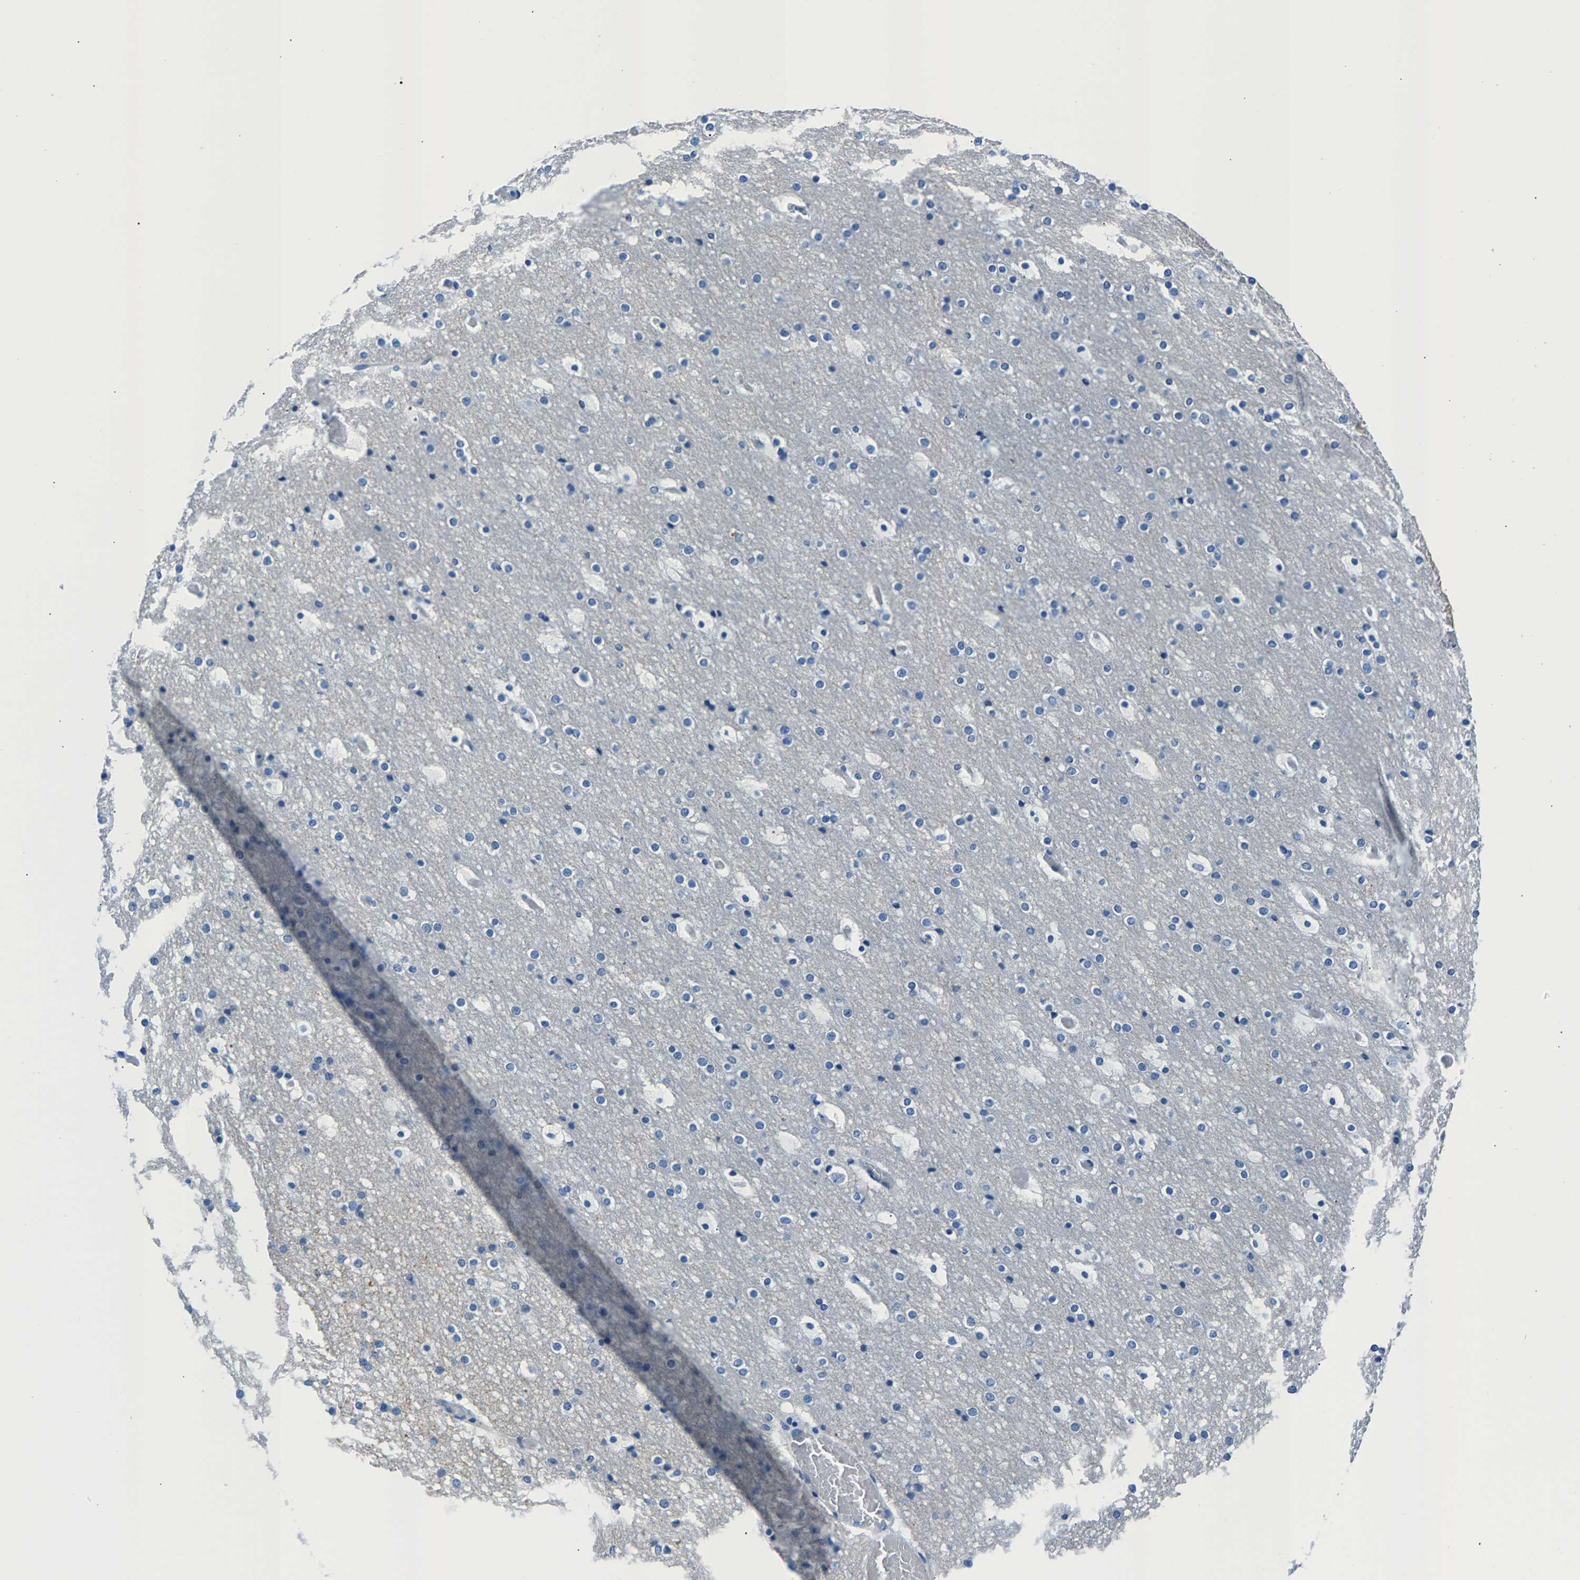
{"staining": {"intensity": "negative", "quantity": "none", "location": "none"}, "tissue": "cerebral cortex", "cell_type": "Endothelial cells", "image_type": "normal", "snomed": [{"axis": "morphology", "description": "Normal tissue, NOS"}, {"axis": "topography", "description": "Cerebral cortex"}], "caption": "The IHC image has no significant expression in endothelial cells of cerebral cortex. (Stains: DAB (3,3'-diaminobenzidine) immunohistochemistry (IHC) with hematoxylin counter stain, Microscopy: brightfield microscopy at high magnification).", "gene": "CPS1", "patient": {"sex": "male", "age": 57}}